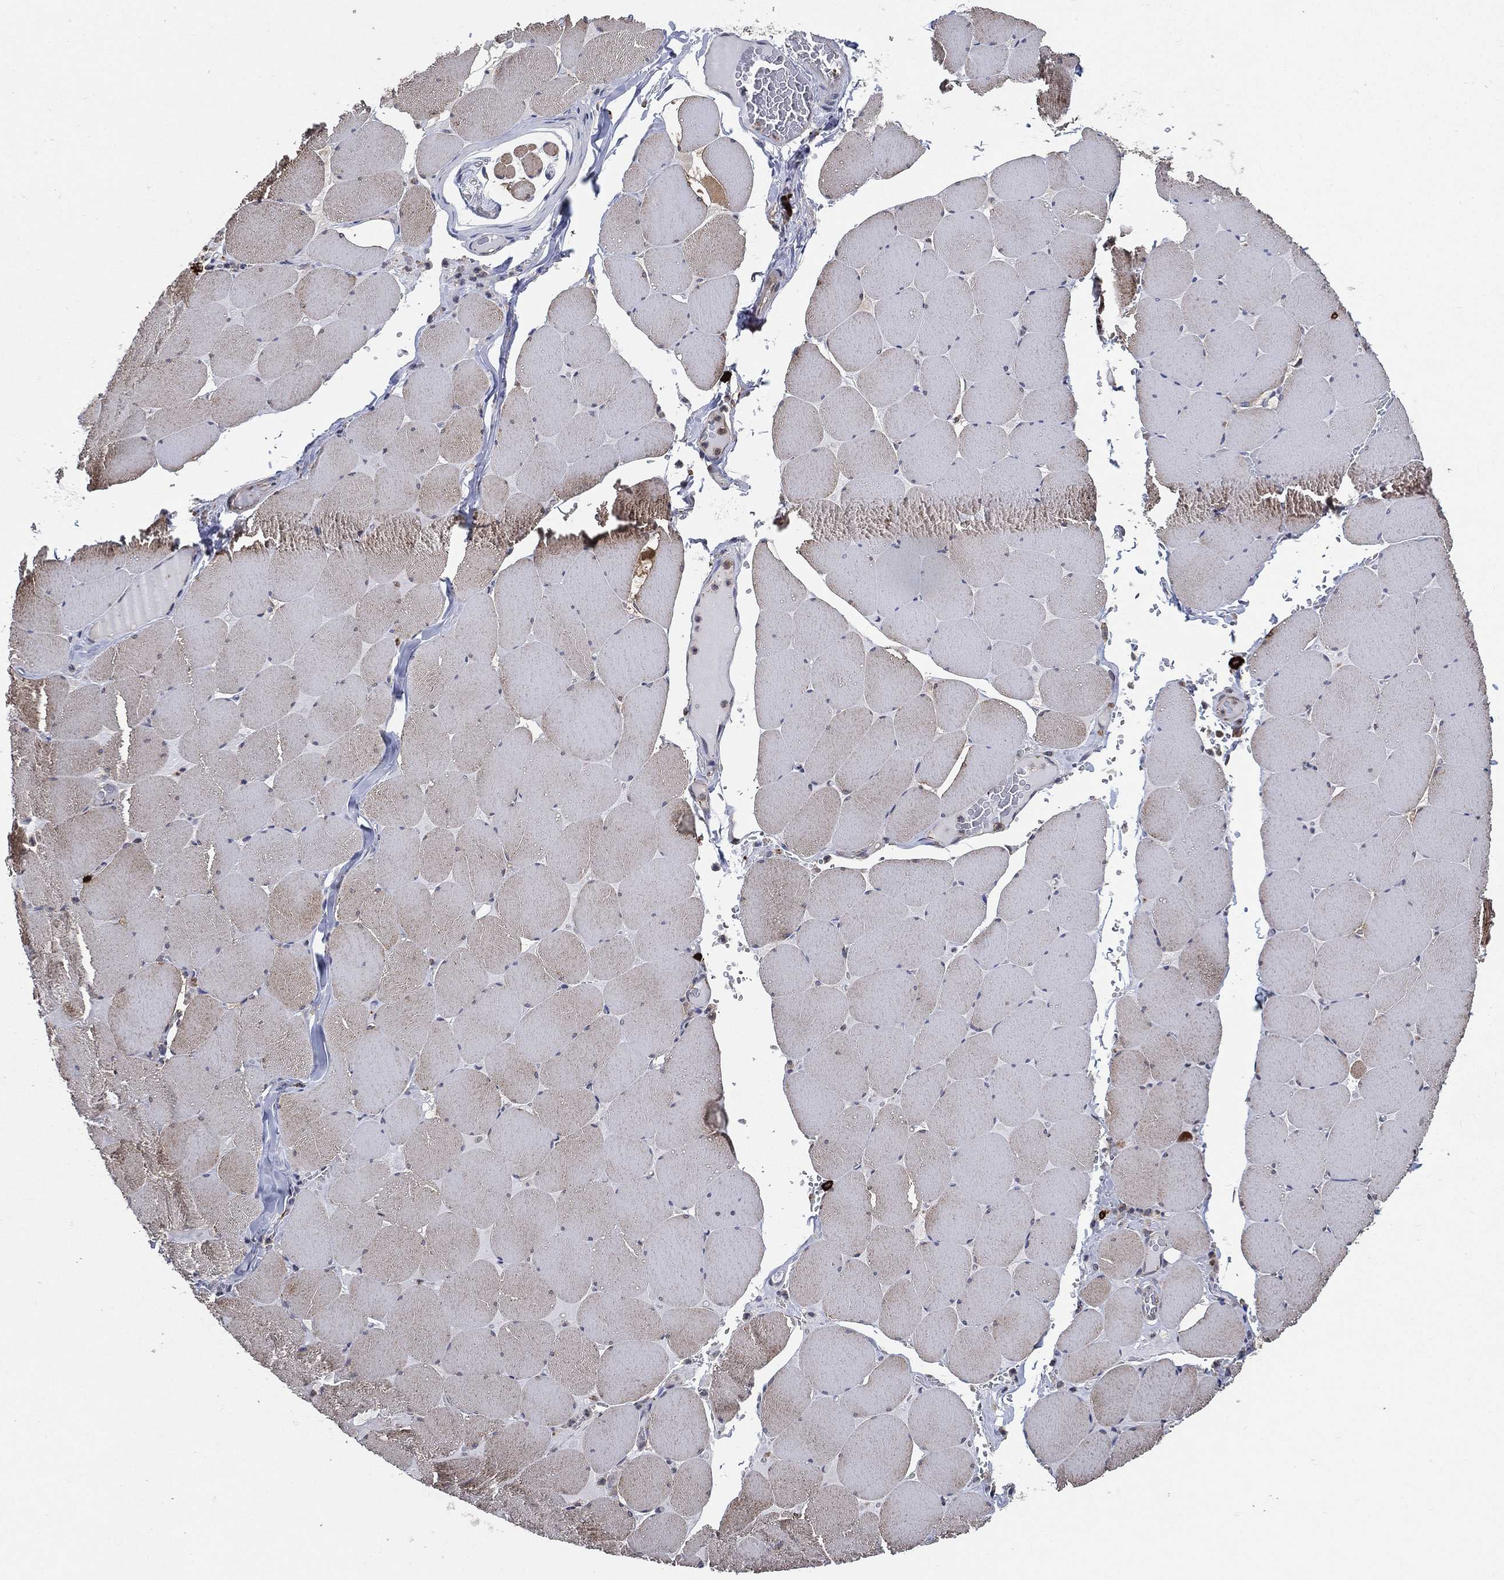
{"staining": {"intensity": "moderate", "quantity": "25%-75%", "location": "cytoplasmic/membranous"}, "tissue": "skeletal muscle", "cell_type": "Myocytes", "image_type": "normal", "snomed": [{"axis": "morphology", "description": "Normal tissue, NOS"}, {"axis": "morphology", "description": "Malignant melanoma, Metastatic site"}, {"axis": "topography", "description": "Skeletal muscle"}], "caption": "This is a micrograph of immunohistochemistry staining of normal skeletal muscle, which shows moderate expression in the cytoplasmic/membranous of myocytes.", "gene": "SMPD3", "patient": {"sex": "male", "age": 50}}